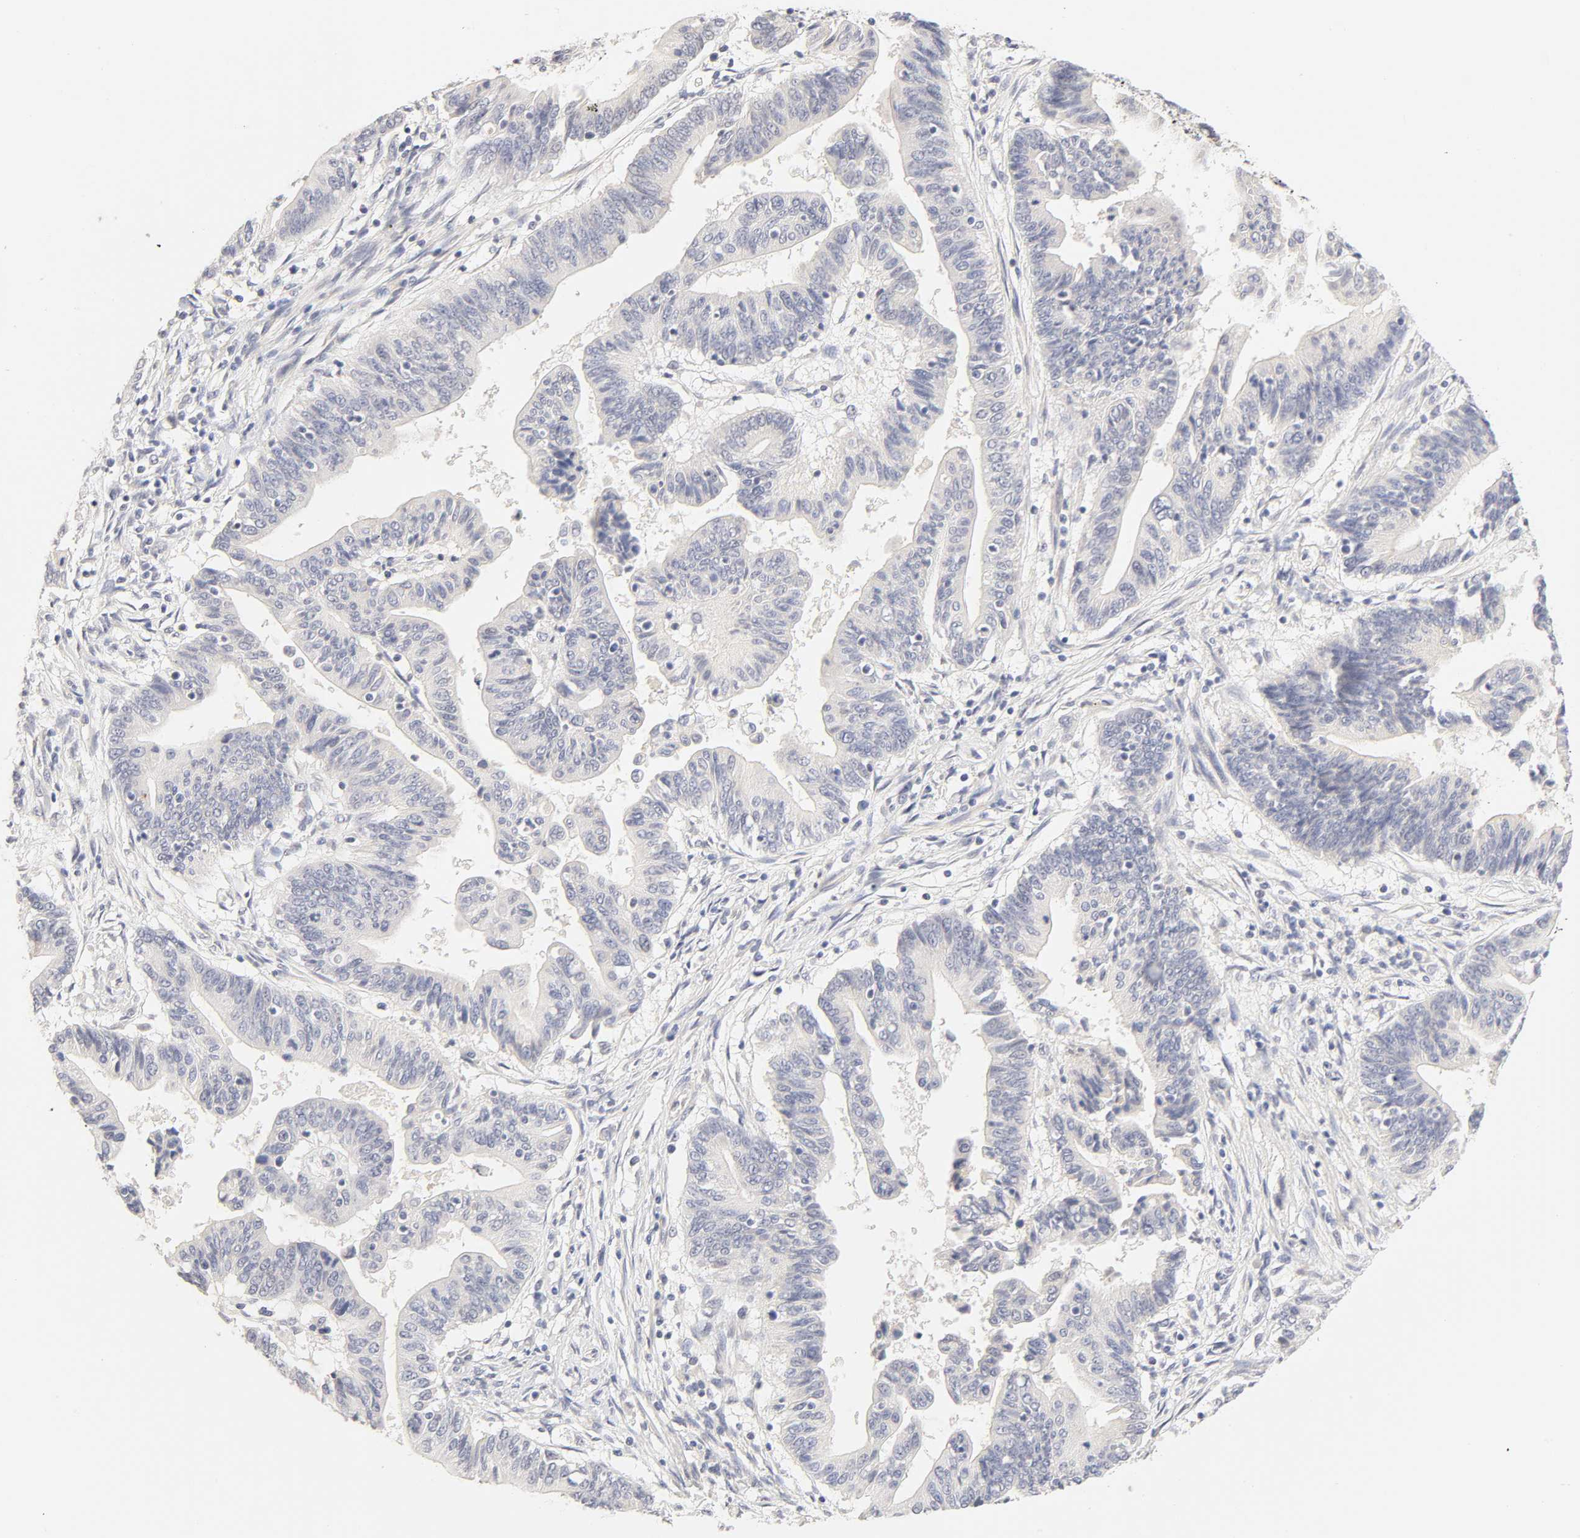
{"staining": {"intensity": "negative", "quantity": "none", "location": "none"}, "tissue": "pancreatic cancer", "cell_type": "Tumor cells", "image_type": "cancer", "snomed": [{"axis": "morphology", "description": "Adenocarcinoma, NOS"}, {"axis": "topography", "description": "Pancreas"}], "caption": "Tumor cells are negative for brown protein staining in pancreatic adenocarcinoma.", "gene": "CYP4B1", "patient": {"sex": "female", "age": 48}}